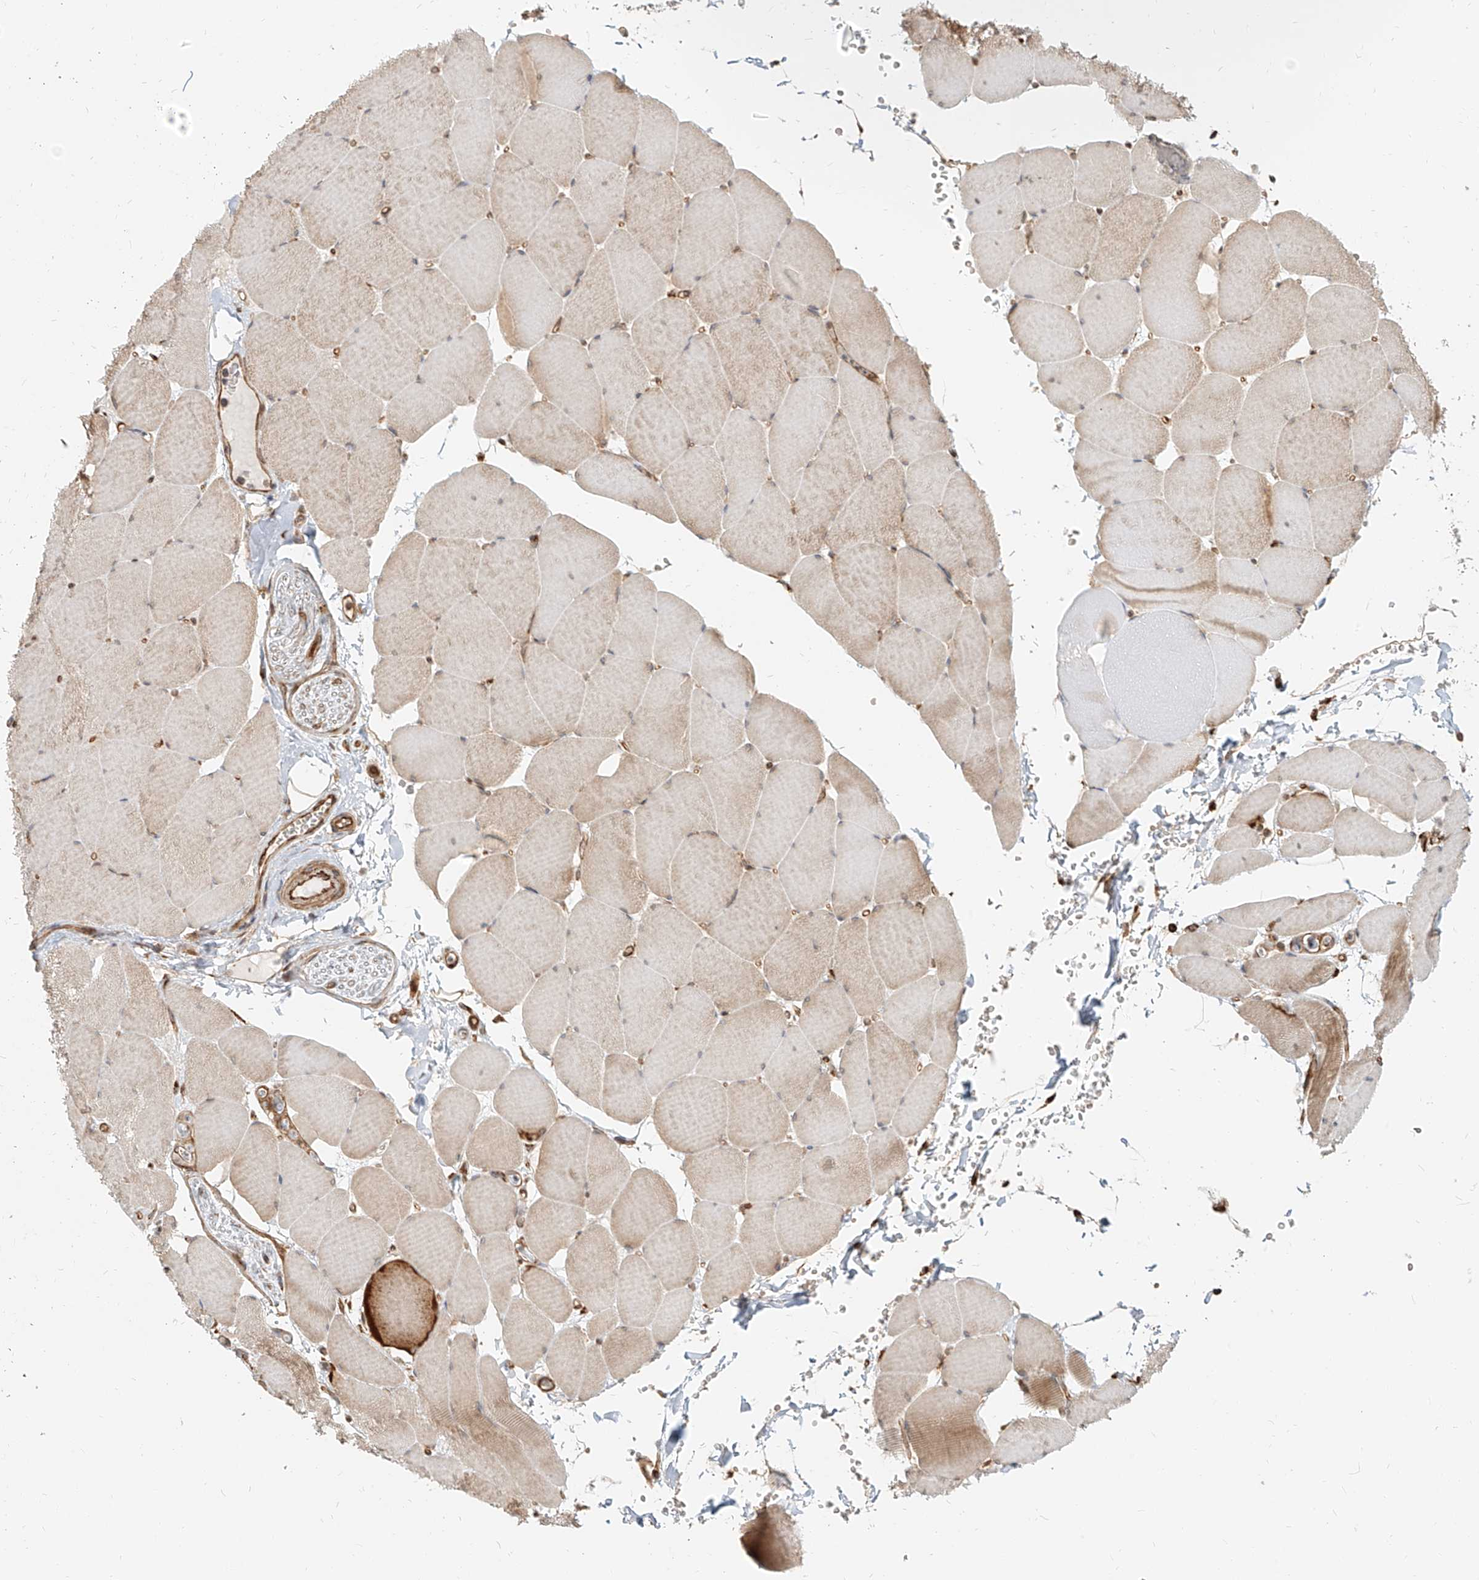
{"staining": {"intensity": "moderate", "quantity": "25%-75%", "location": "cytoplasmic/membranous"}, "tissue": "skeletal muscle", "cell_type": "Myocytes", "image_type": "normal", "snomed": [{"axis": "morphology", "description": "Normal tissue, NOS"}, {"axis": "topography", "description": "Skeletal muscle"}, {"axis": "topography", "description": "Head-Neck"}], "caption": "Moderate cytoplasmic/membranous staining is identified in approximately 25%-75% of myocytes in normal skeletal muscle.", "gene": "UBE2K", "patient": {"sex": "male", "age": 66}}